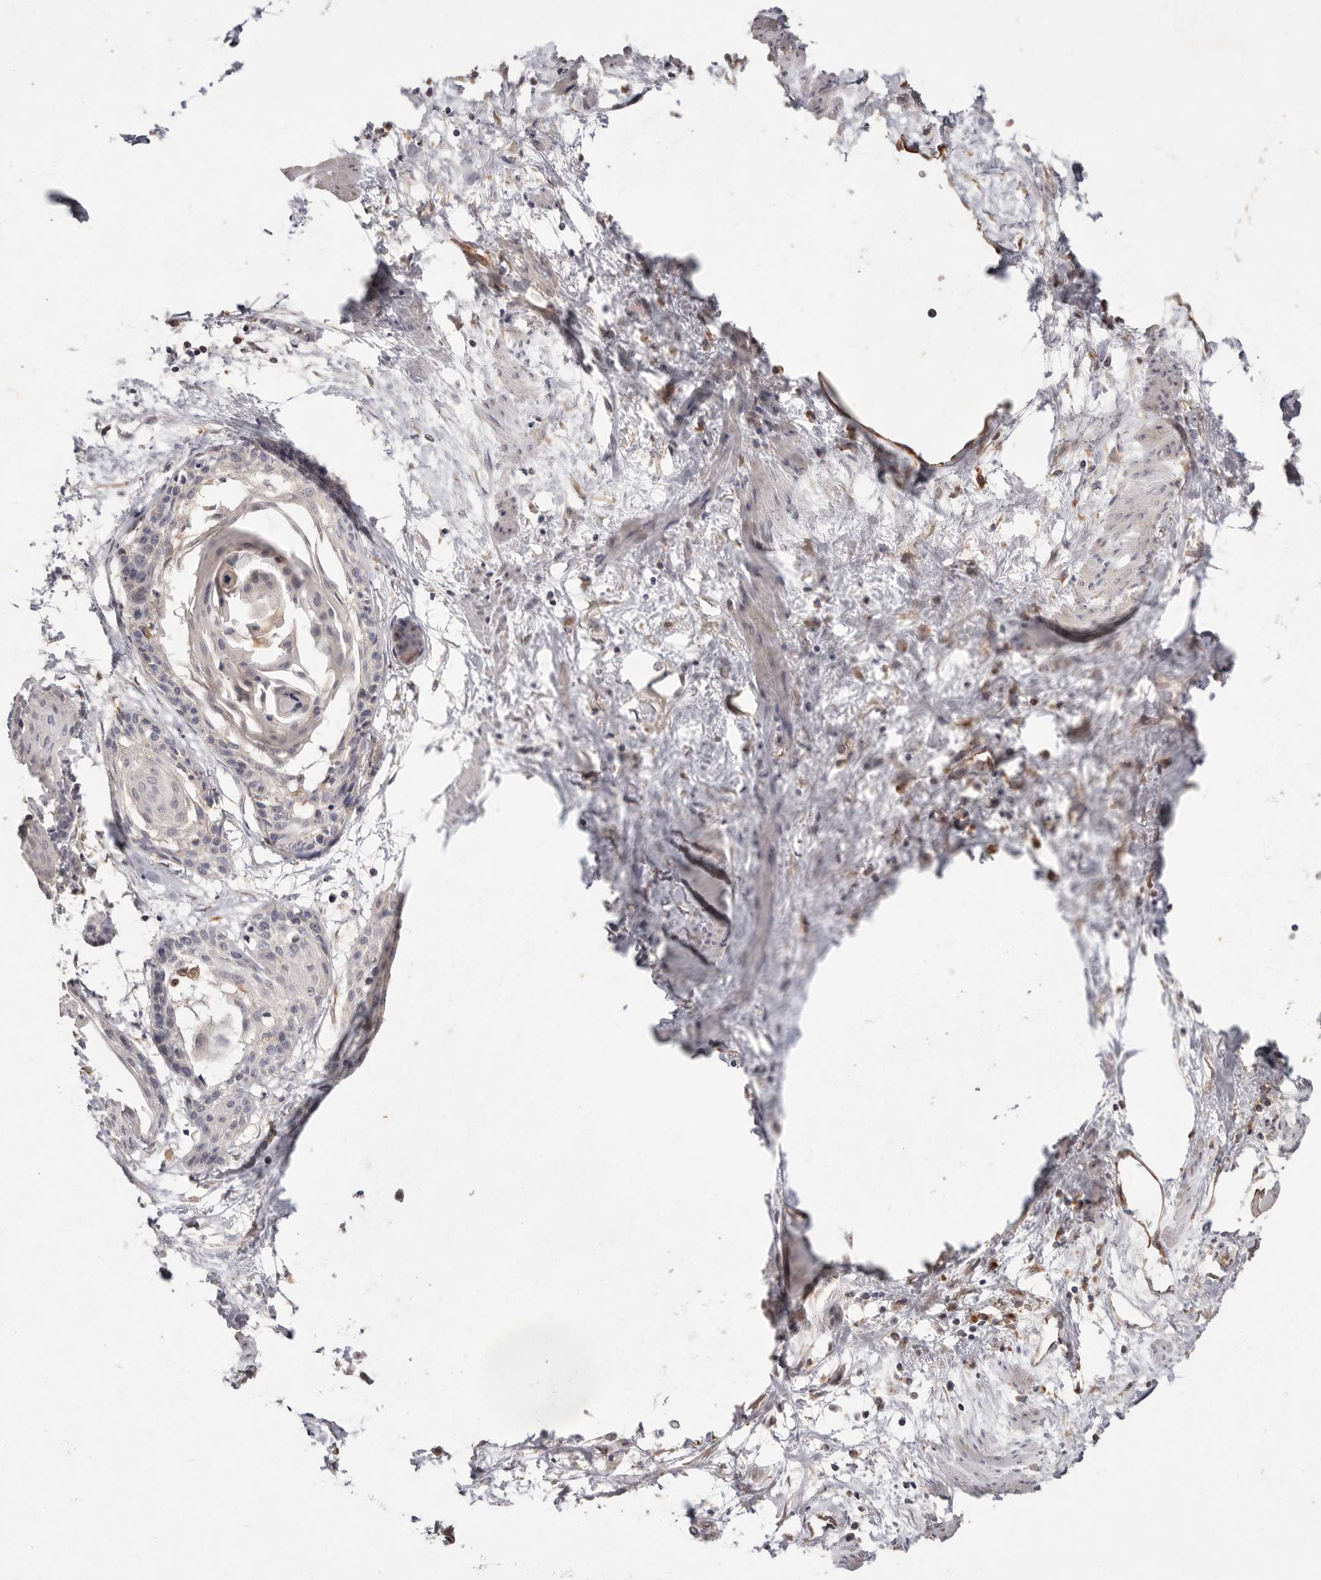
{"staining": {"intensity": "negative", "quantity": "none", "location": "none"}, "tissue": "cervical cancer", "cell_type": "Tumor cells", "image_type": "cancer", "snomed": [{"axis": "morphology", "description": "Squamous cell carcinoma, NOS"}, {"axis": "topography", "description": "Cervix"}], "caption": "Cervical cancer stained for a protein using immunohistochemistry reveals no staining tumor cells.", "gene": "THBS3", "patient": {"sex": "female", "age": 57}}